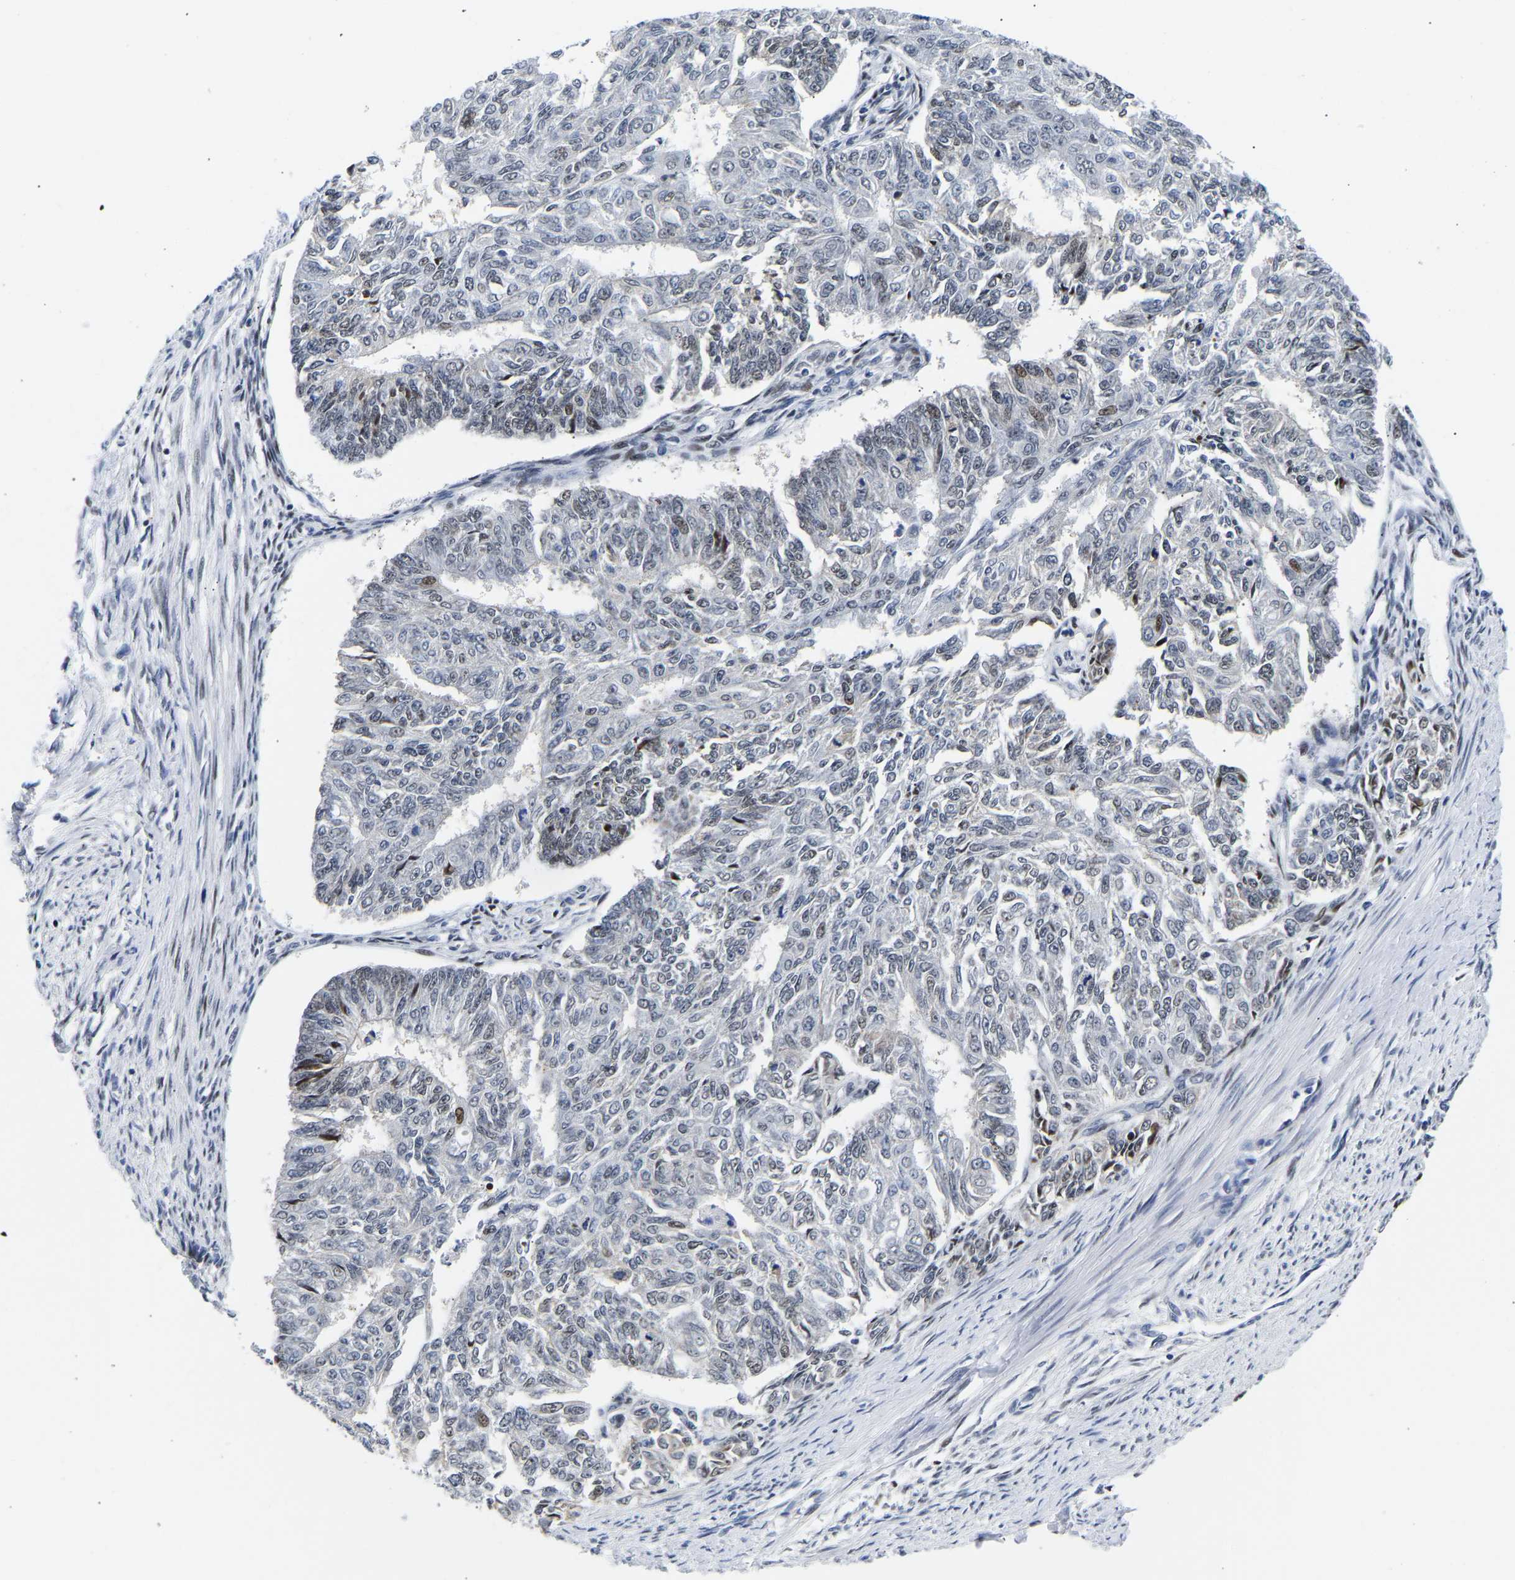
{"staining": {"intensity": "weak", "quantity": "<25%", "location": "nuclear"}, "tissue": "endometrial cancer", "cell_type": "Tumor cells", "image_type": "cancer", "snomed": [{"axis": "morphology", "description": "Adenocarcinoma, NOS"}, {"axis": "topography", "description": "Endometrium"}], "caption": "A photomicrograph of human adenocarcinoma (endometrial) is negative for staining in tumor cells.", "gene": "PTRHD1", "patient": {"sex": "female", "age": 32}}